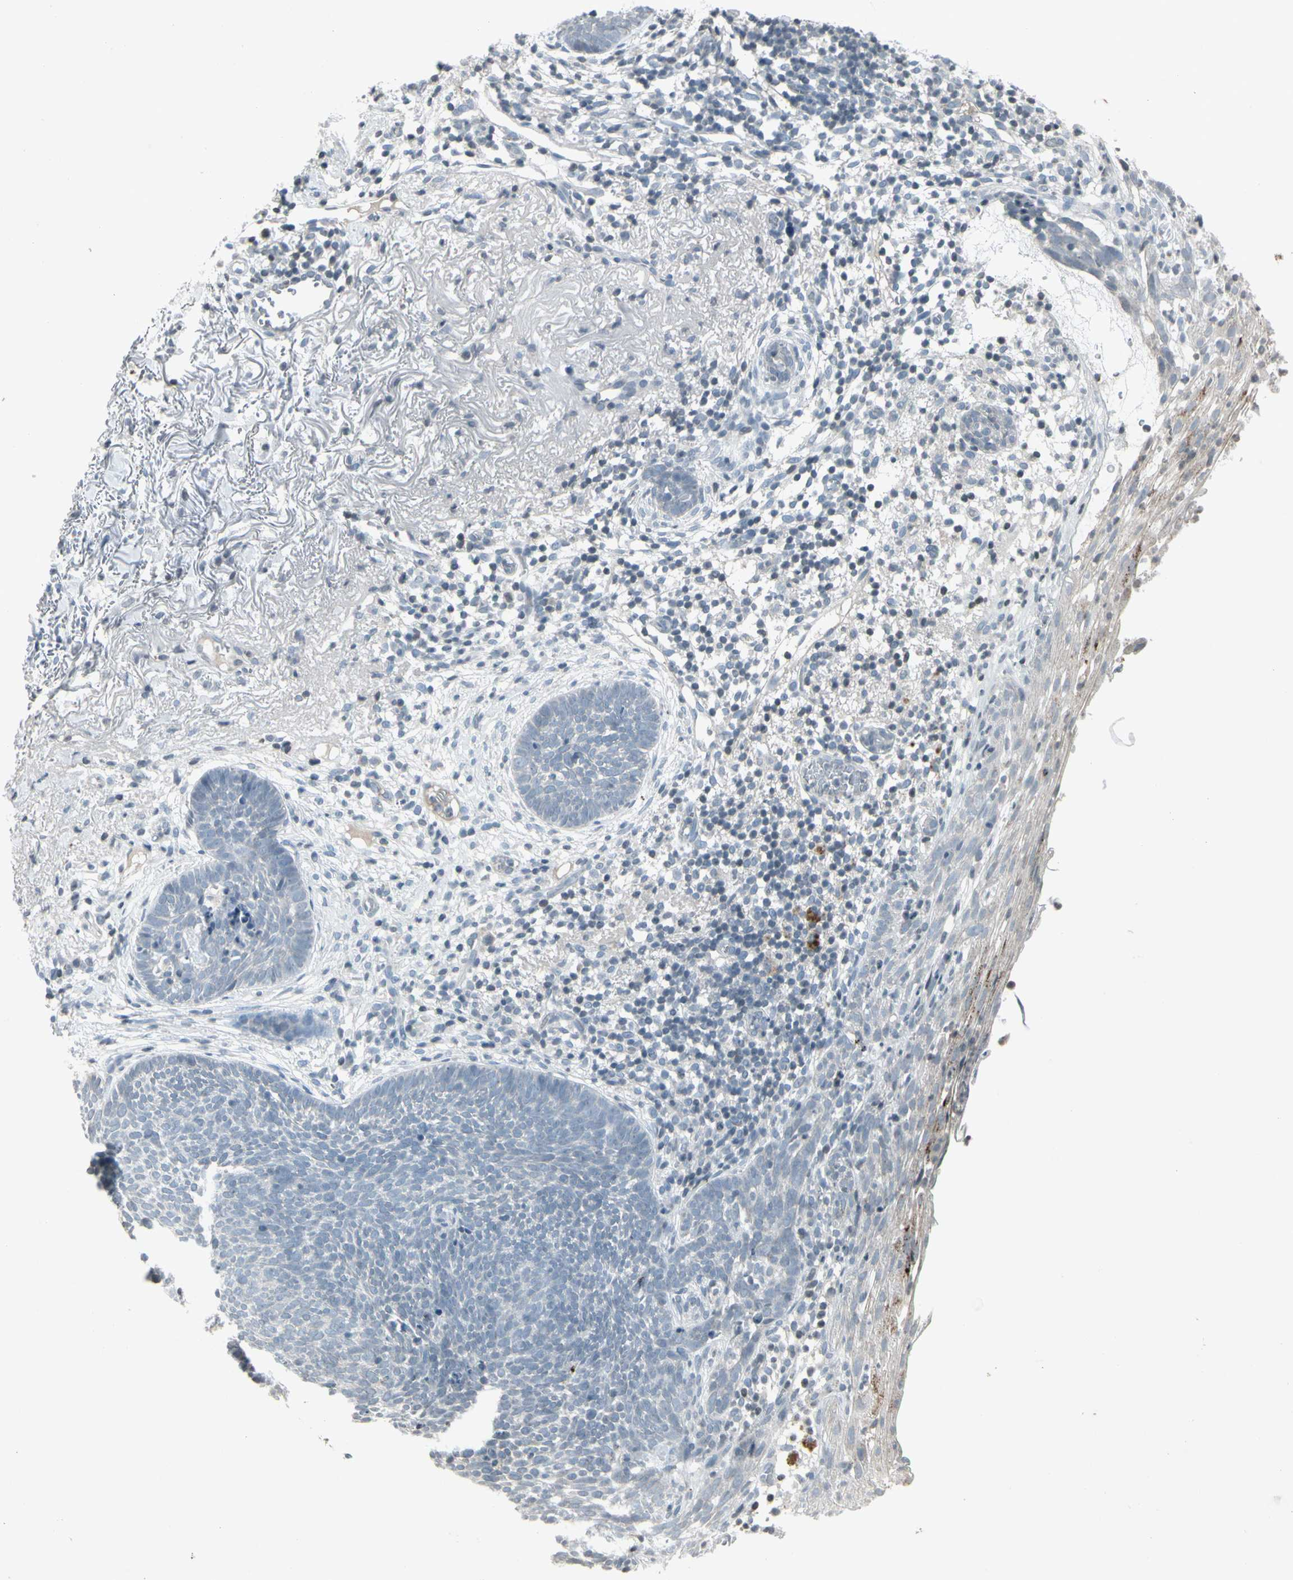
{"staining": {"intensity": "negative", "quantity": "none", "location": "none"}, "tissue": "skin cancer", "cell_type": "Tumor cells", "image_type": "cancer", "snomed": [{"axis": "morphology", "description": "Basal cell carcinoma"}, {"axis": "topography", "description": "Skin"}], "caption": "Immunohistochemistry photomicrograph of skin basal cell carcinoma stained for a protein (brown), which displays no staining in tumor cells.", "gene": "ARG2", "patient": {"sex": "female", "age": 70}}